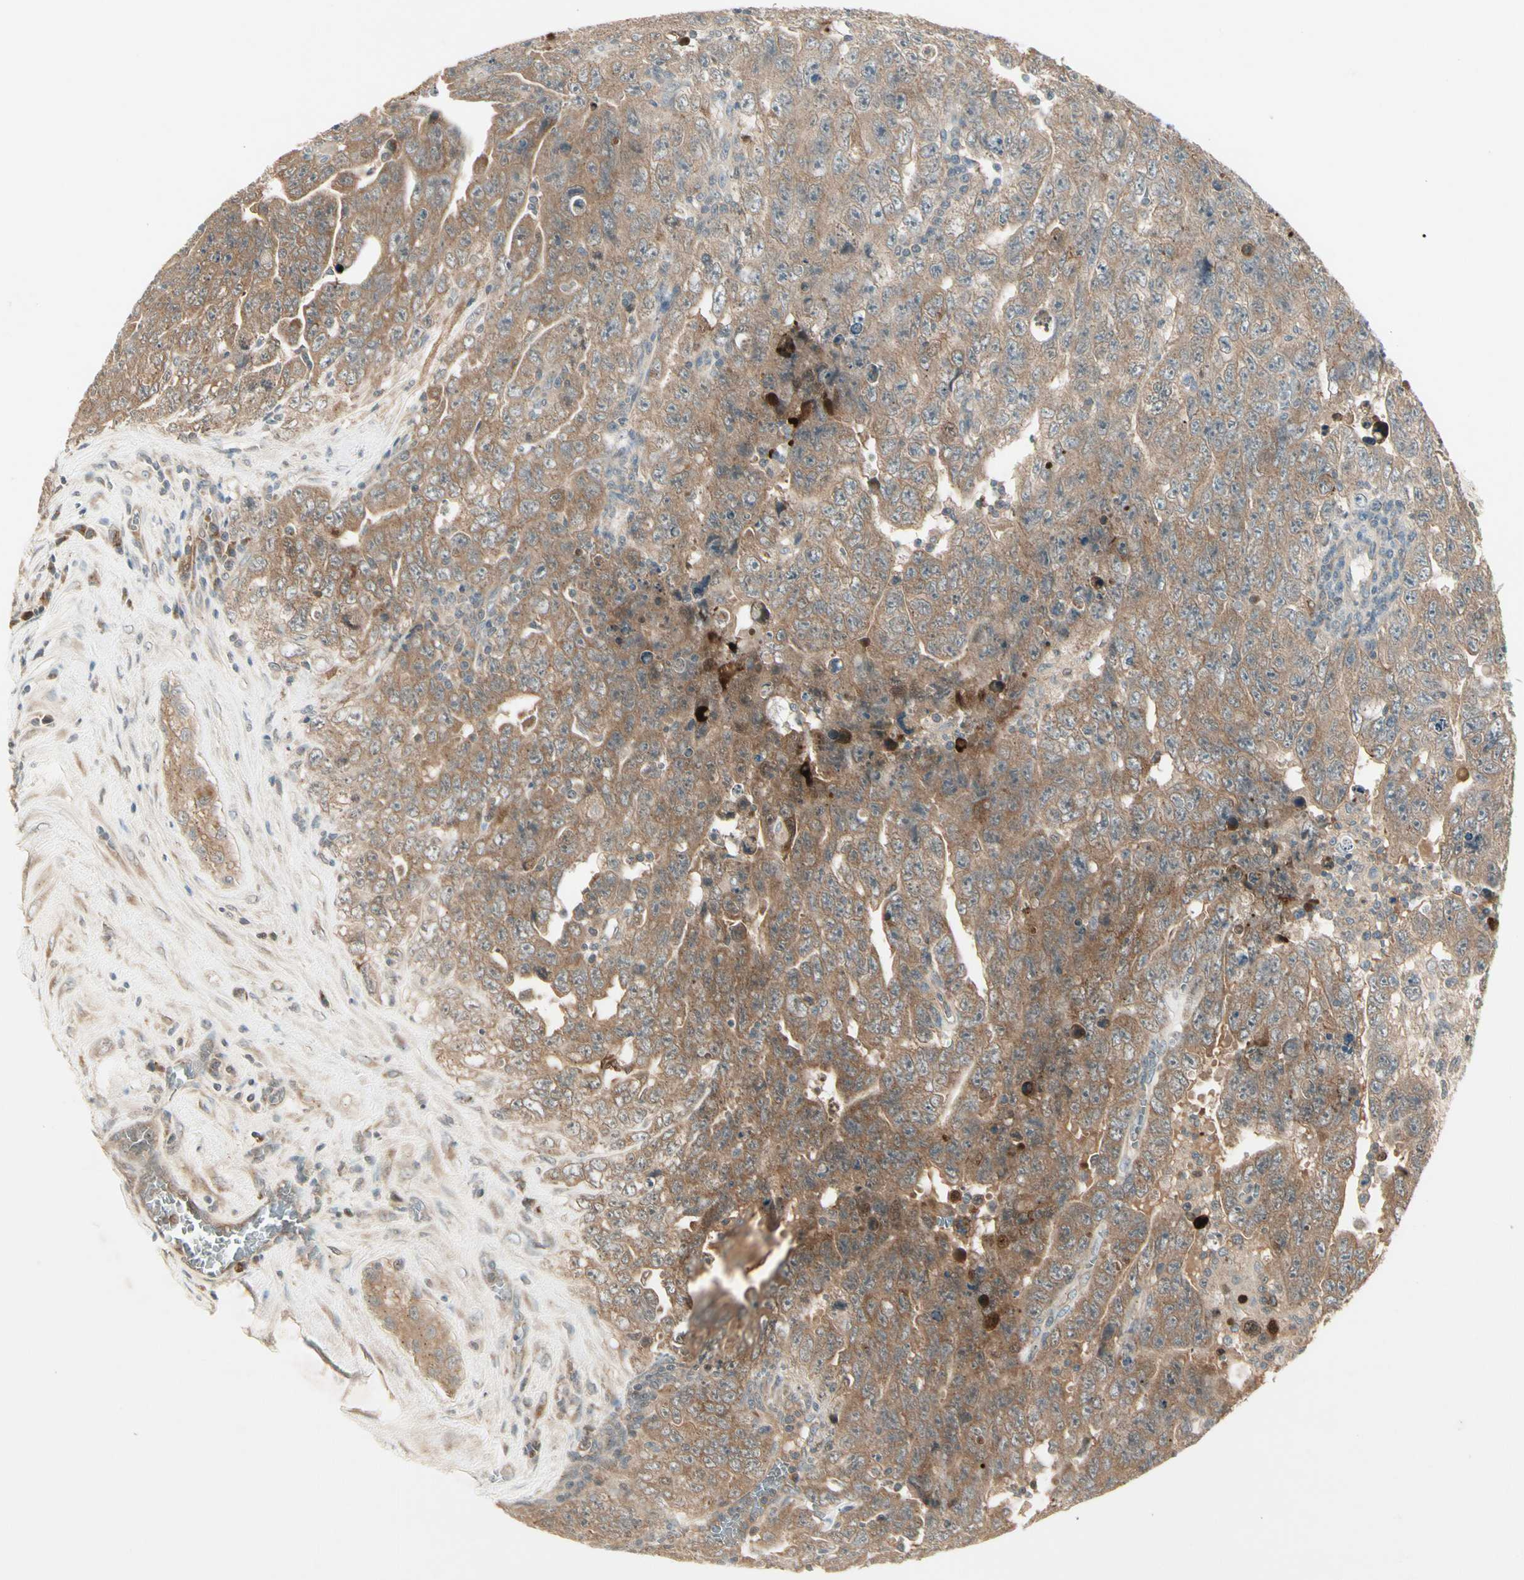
{"staining": {"intensity": "moderate", "quantity": ">75%", "location": "cytoplasmic/membranous"}, "tissue": "testis cancer", "cell_type": "Tumor cells", "image_type": "cancer", "snomed": [{"axis": "morphology", "description": "Carcinoma, Embryonal, NOS"}, {"axis": "topography", "description": "Testis"}], "caption": "Testis cancer tissue displays moderate cytoplasmic/membranous expression in approximately >75% of tumor cells, visualized by immunohistochemistry.", "gene": "FHDC1", "patient": {"sex": "male", "age": 28}}